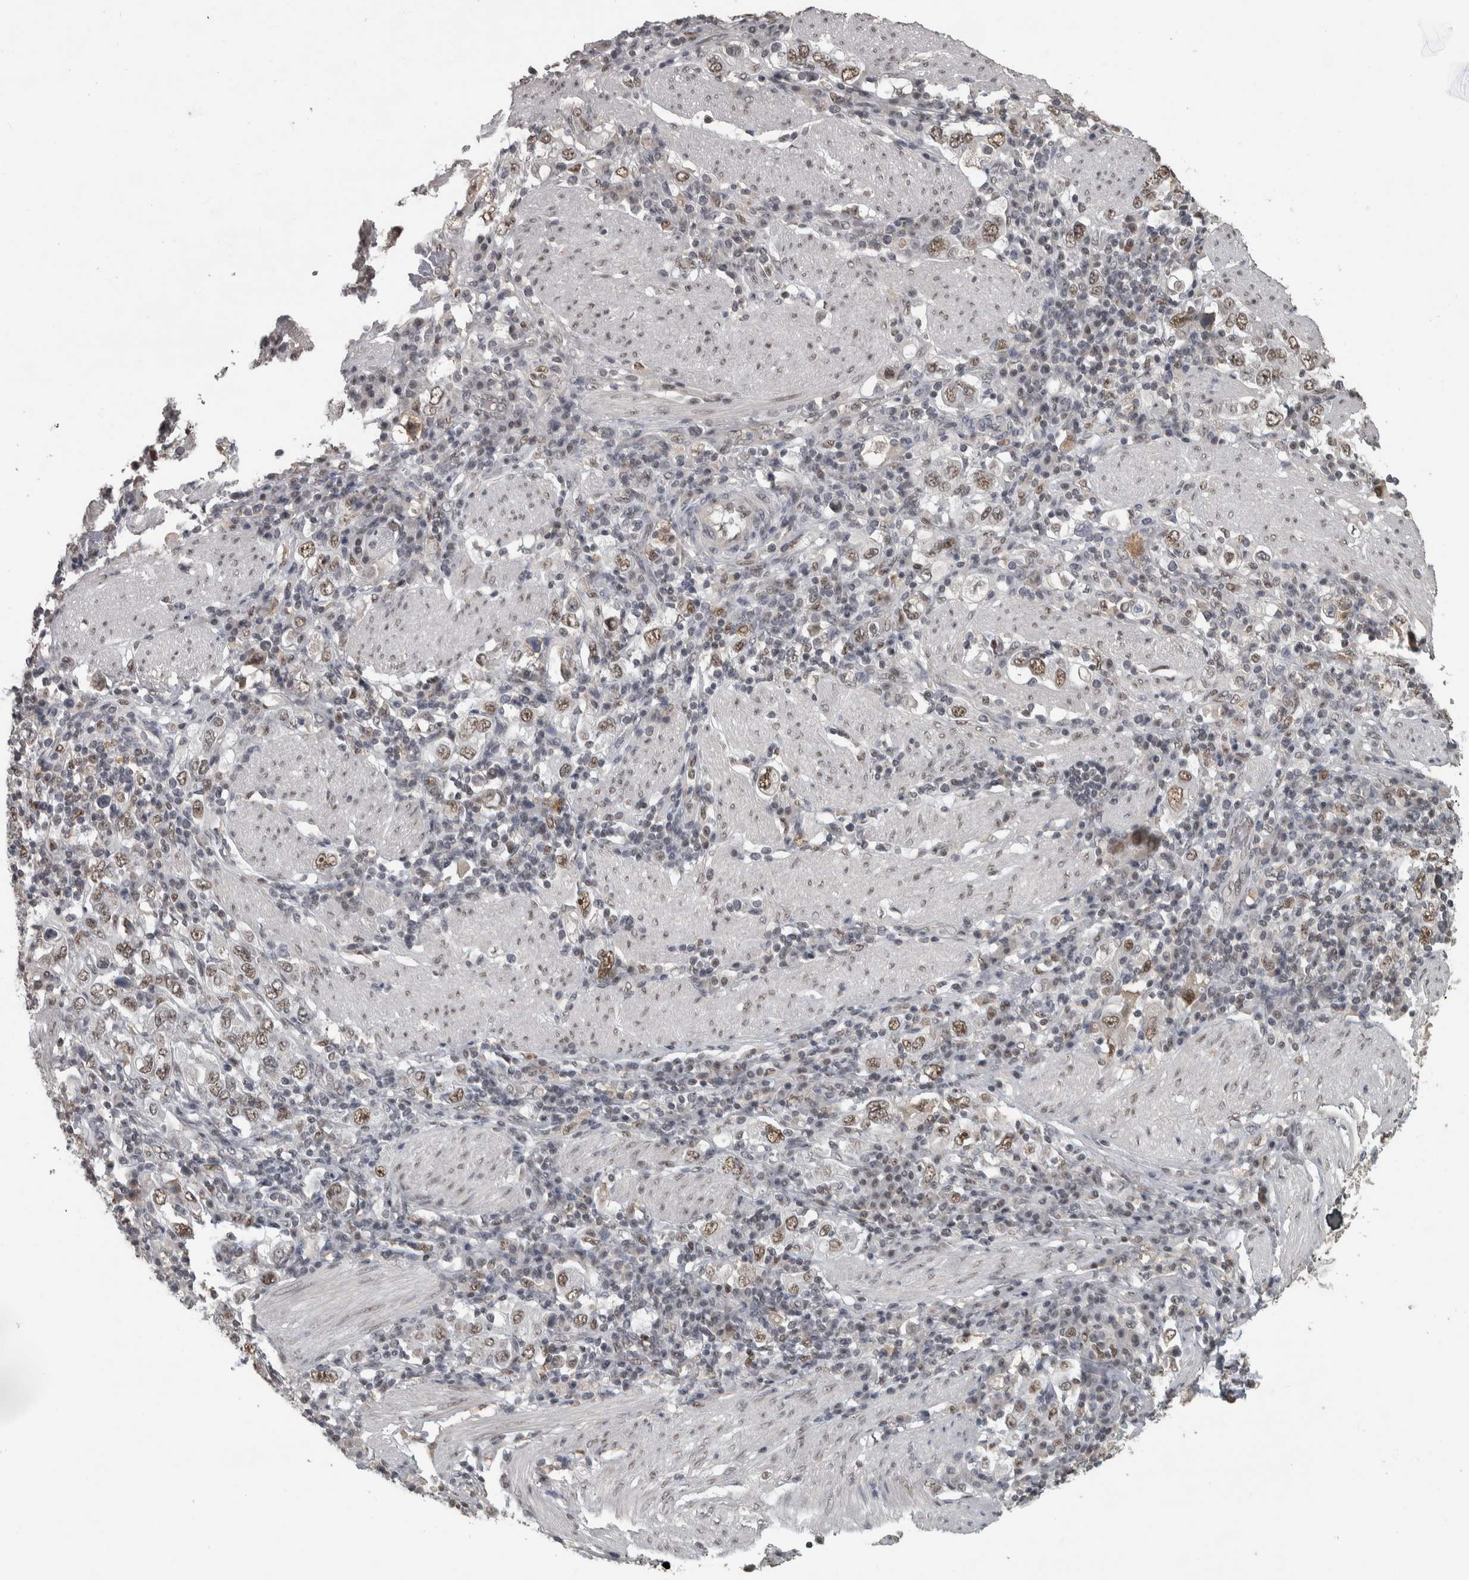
{"staining": {"intensity": "weak", "quantity": ">75%", "location": "nuclear"}, "tissue": "stomach cancer", "cell_type": "Tumor cells", "image_type": "cancer", "snomed": [{"axis": "morphology", "description": "Adenocarcinoma, NOS"}, {"axis": "topography", "description": "Stomach, upper"}], "caption": "Human stomach cancer stained with a brown dye shows weak nuclear positive positivity in about >75% of tumor cells.", "gene": "DDX42", "patient": {"sex": "male", "age": 62}}